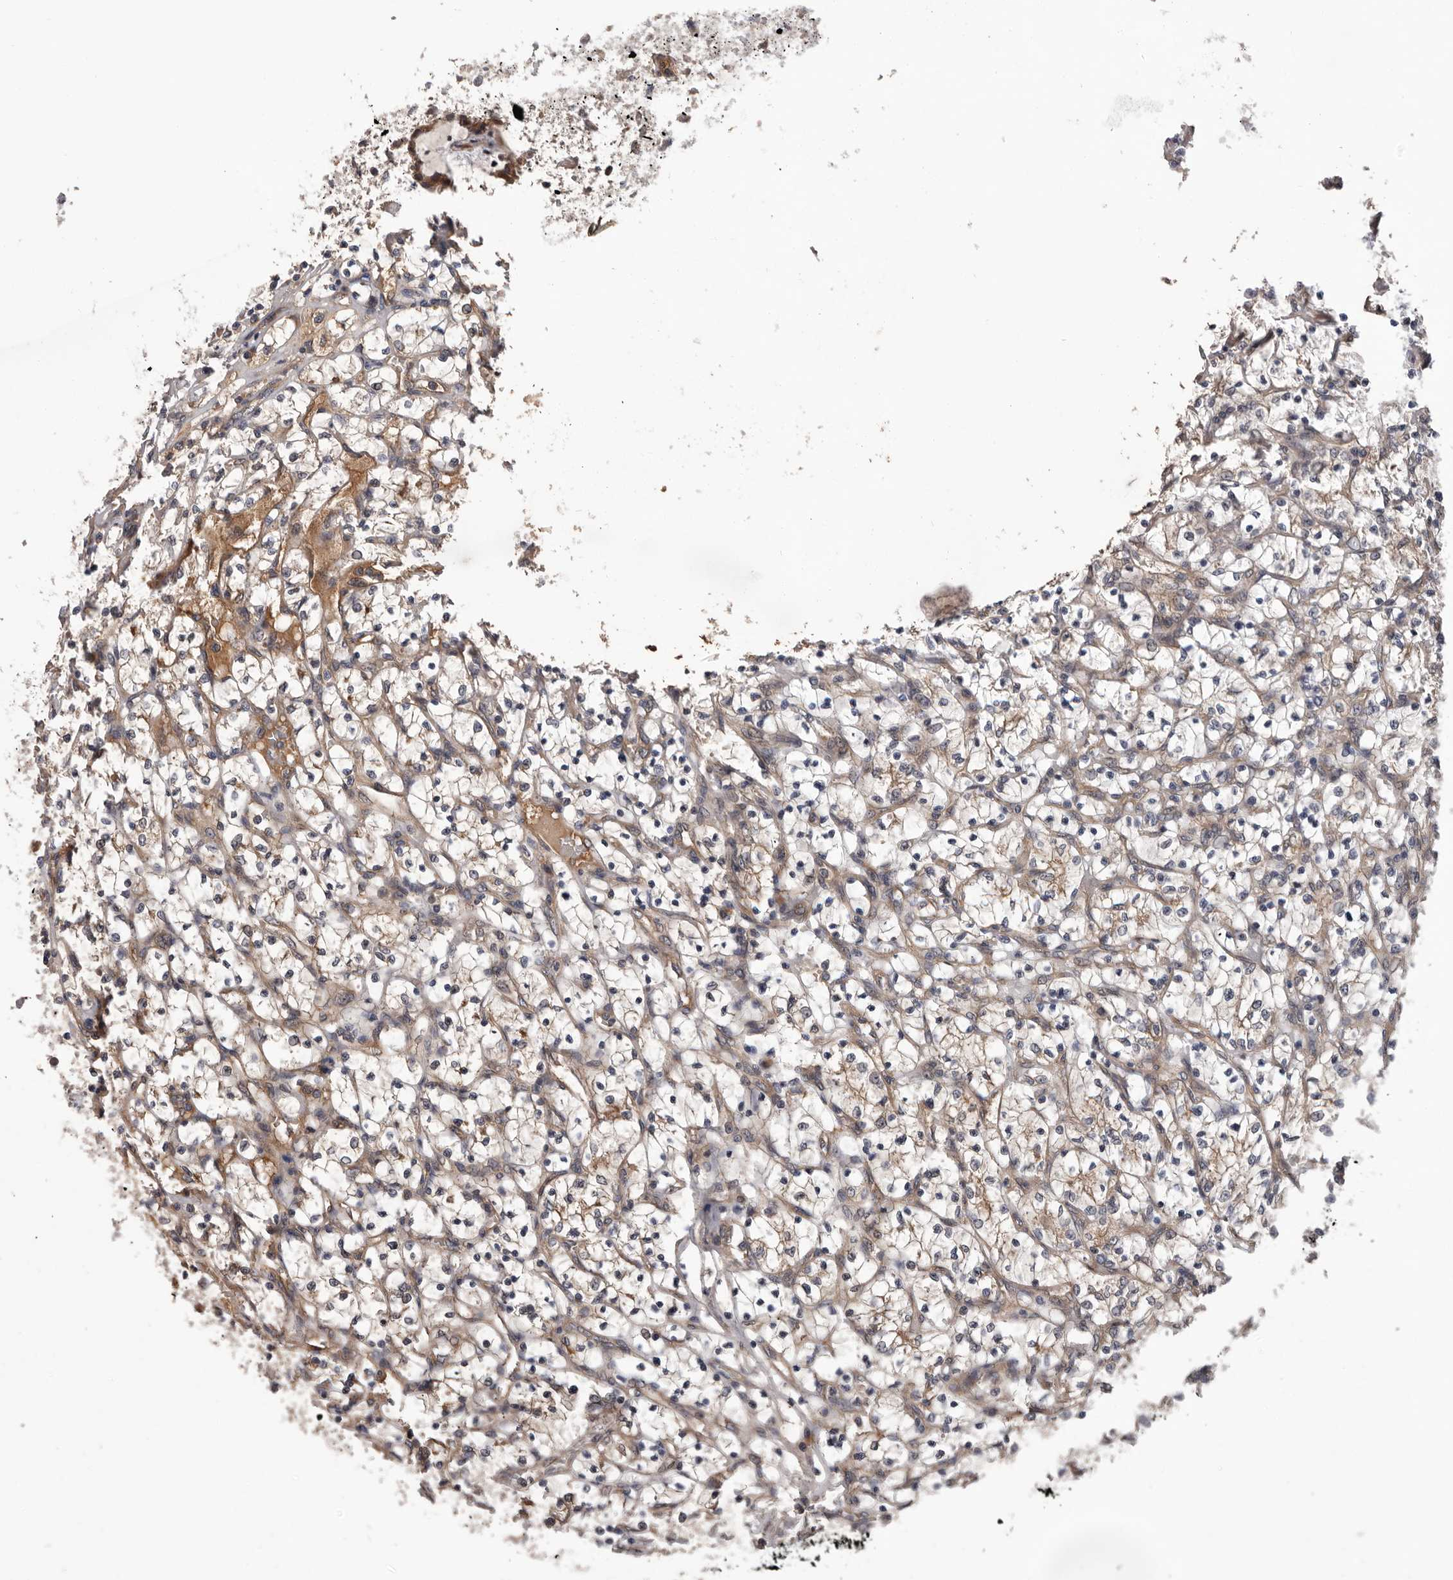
{"staining": {"intensity": "weak", "quantity": "25%-75%", "location": "cytoplasmic/membranous"}, "tissue": "renal cancer", "cell_type": "Tumor cells", "image_type": "cancer", "snomed": [{"axis": "morphology", "description": "Adenocarcinoma, NOS"}, {"axis": "topography", "description": "Kidney"}], "caption": "The immunohistochemical stain shows weak cytoplasmic/membranous staining in tumor cells of renal adenocarcinoma tissue.", "gene": "PRKD1", "patient": {"sex": "female", "age": 69}}